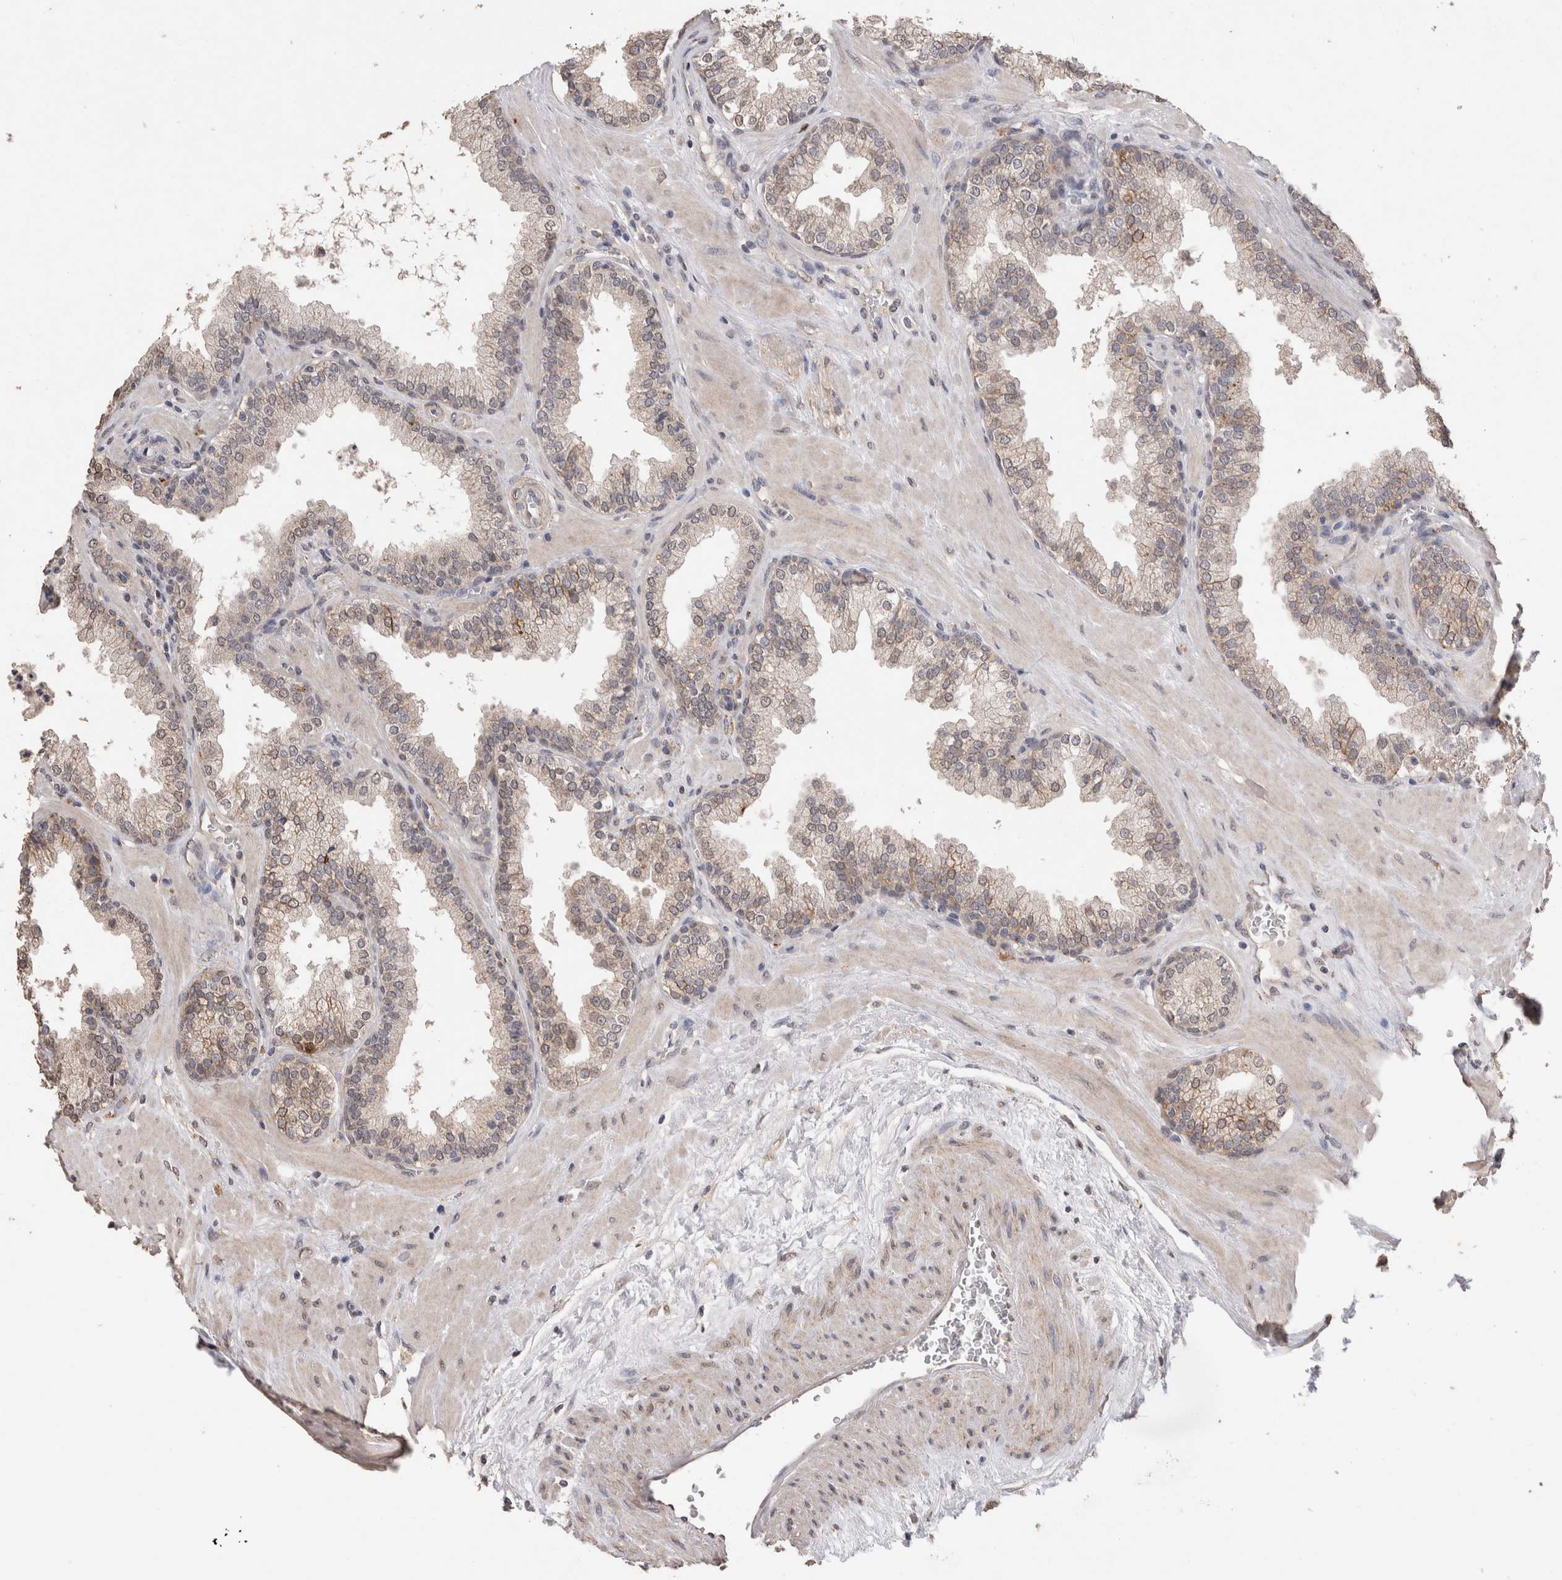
{"staining": {"intensity": "weak", "quantity": "25%-75%", "location": "cytoplasmic/membranous"}, "tissue": "prostate", "cell_type": "Glandular cells", "image_type": "normal", "snomed": [{"axis": "morphology", "description": "Normal tissue, NOS"}, {"axis": "topography", "description": "Prostate"}], "caption": "Glandular cells display low levels of weak cytoplasmic/membranous staining in approximately 25%-75% of cells in benign prostate. The staining was performed using DAB (3,3'-diaminobenzidine) to visualize the protein expression in brown, while the nuclei were stained in blue with hematoxylin (Magnification: 20x).", "gene": "CDH6", "patient": {"sex": "male", "age": 51}}